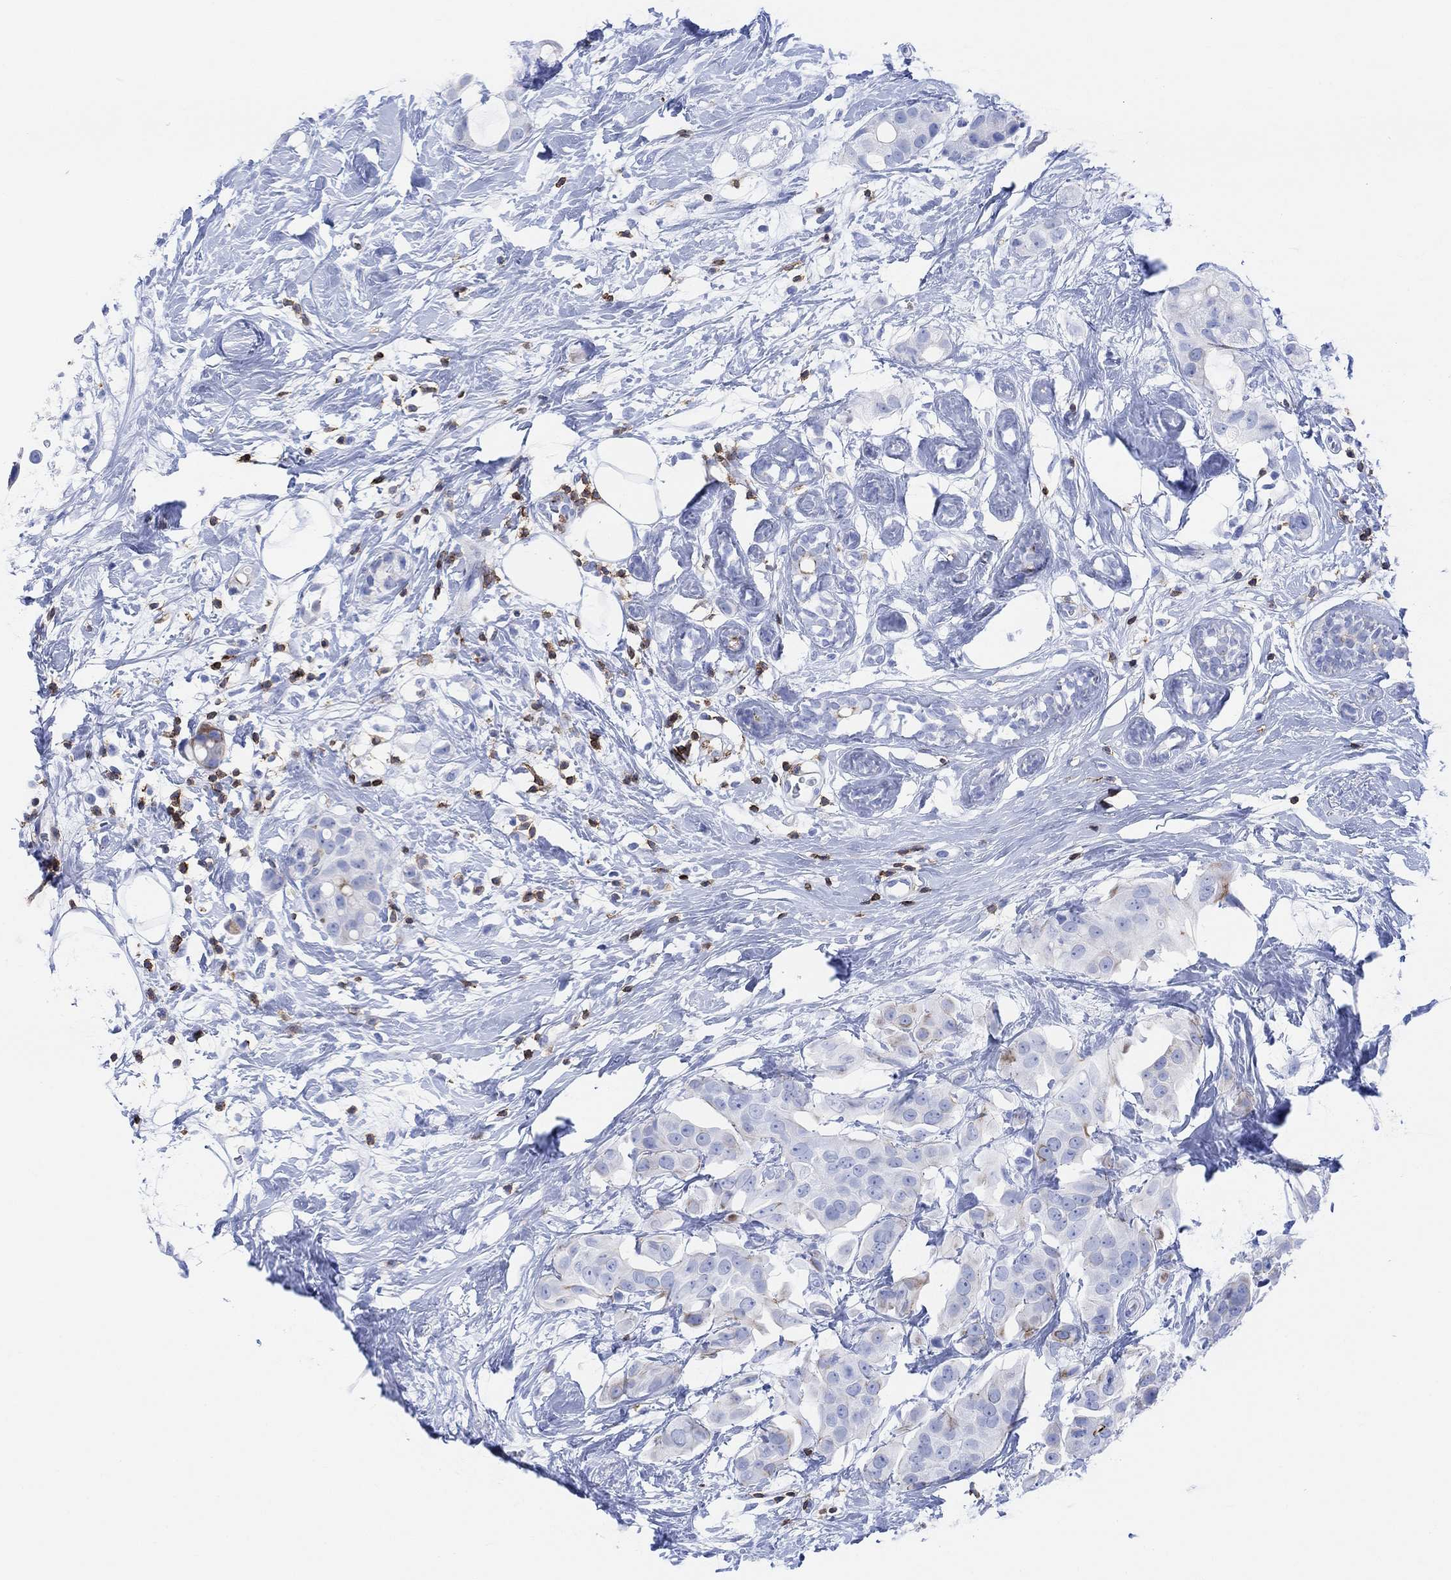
{"staining": {"intensity": "negative", "quantity": "none", "location": "none"}, "tissue": "breast cancer", "cell_type": "Tumor cells", "image_type": "cancer", "snomed": [{"axis": "morphology", "description": "Duct carcinoma"}, {"axis": "topography", "description": "Breast"}], "caption": "High magnification brightfield microscopy of breast intraductal carcinoma stained with DAB (brown) and counterstained with hematoxylin (blue): tumor cells show no significant positivity.", "gene": "GPR65", "patient": {"sex": "female", "age": 45}}